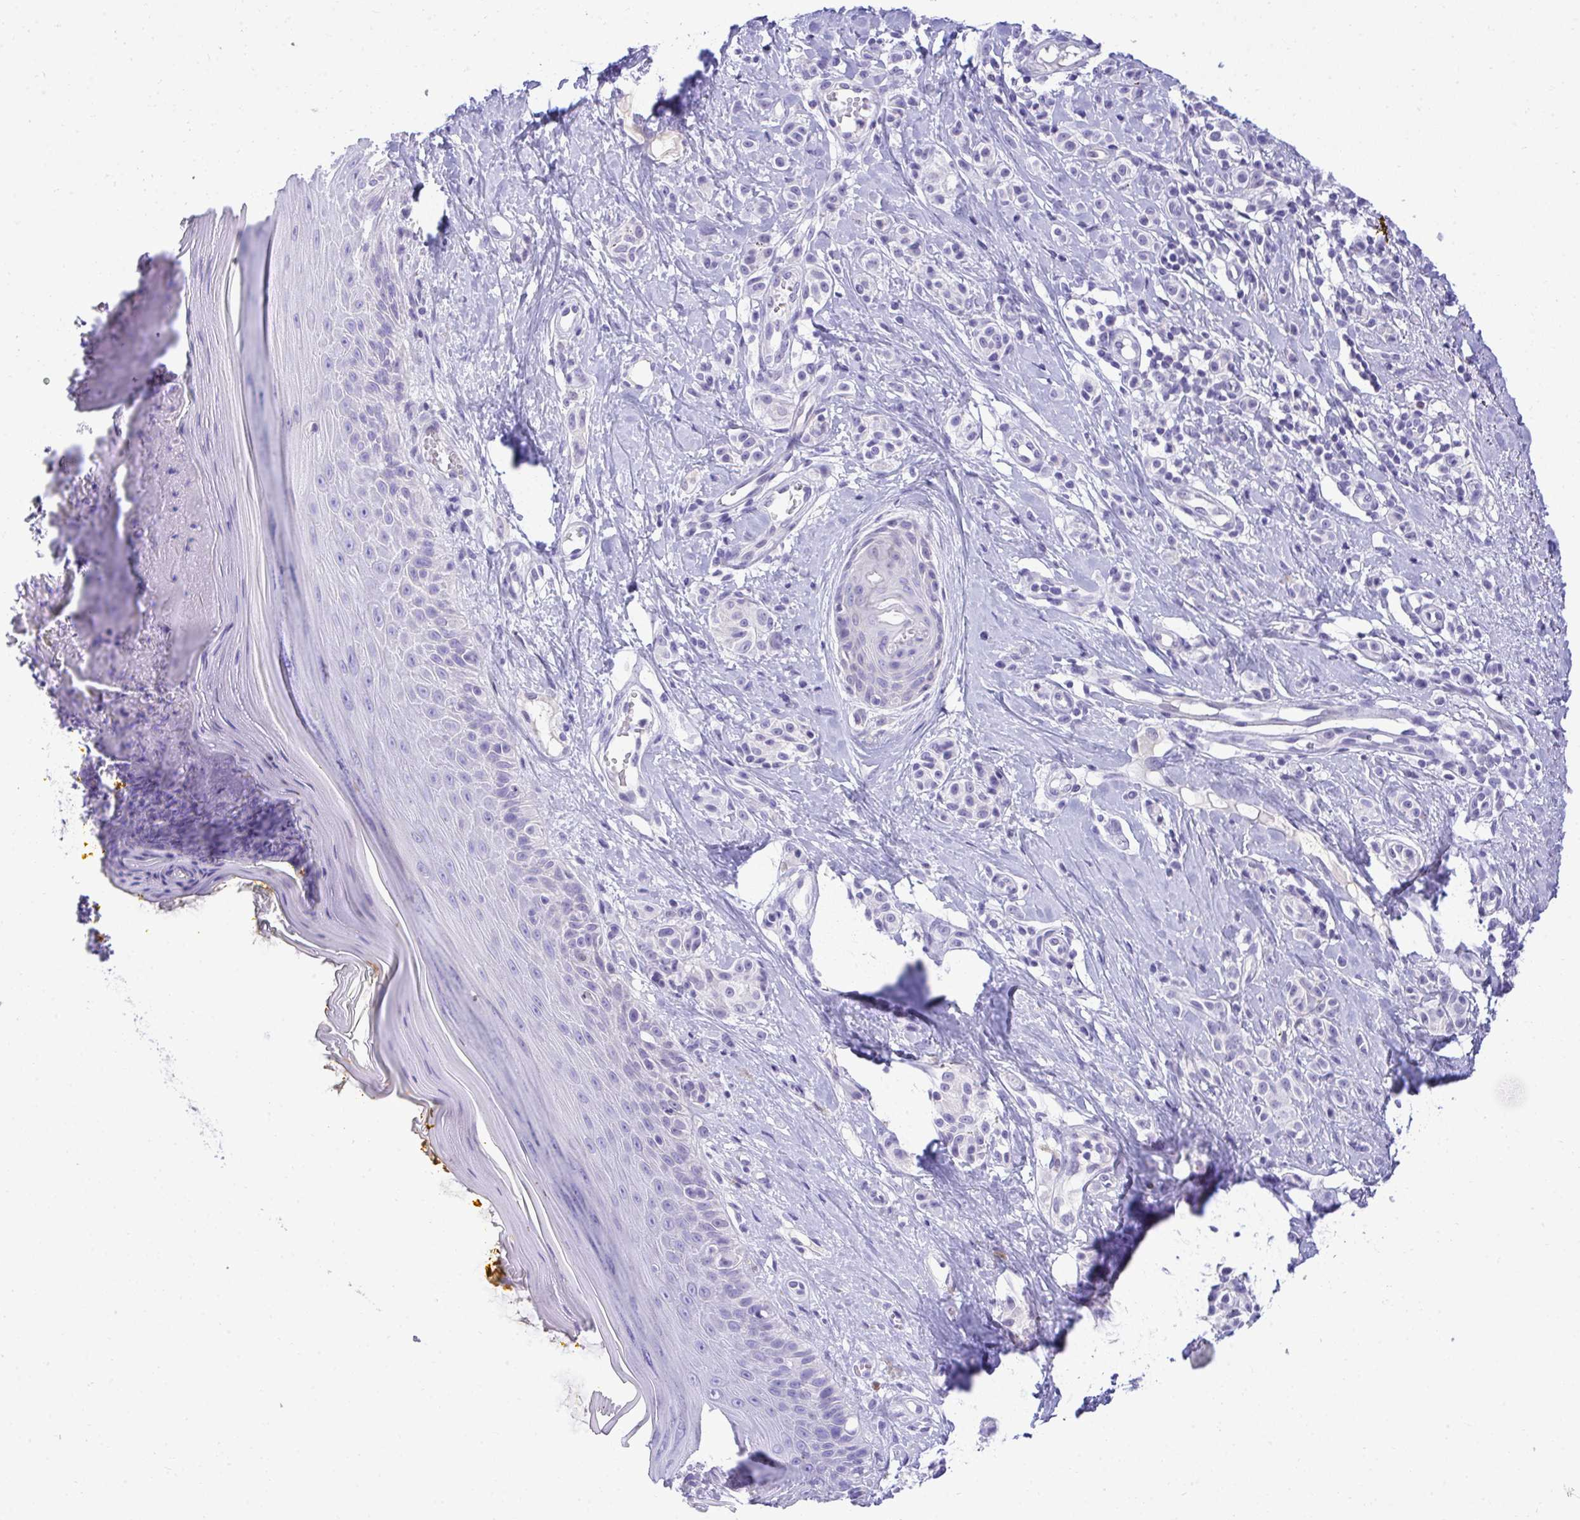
{"staining": {"intensity": "negative", "quantity": "none", "location": "none"}, "tissue": "melanoma", "cell_type": "Tumor cells", "image_type": "cancer", "snomed": [{"axis": "morphology", "description": "Malignant melanoma, NOS"}, {"axis": "topography", "description": "Skin"}], "caption": "Immunohistochemistry (IHC) photomicrograph of malignant melanoma stained for a protein (brown), which shows no positivity in tumor cells.", "gene": "PGM2L1", "patient": {"sex": "male", "age": 74}}